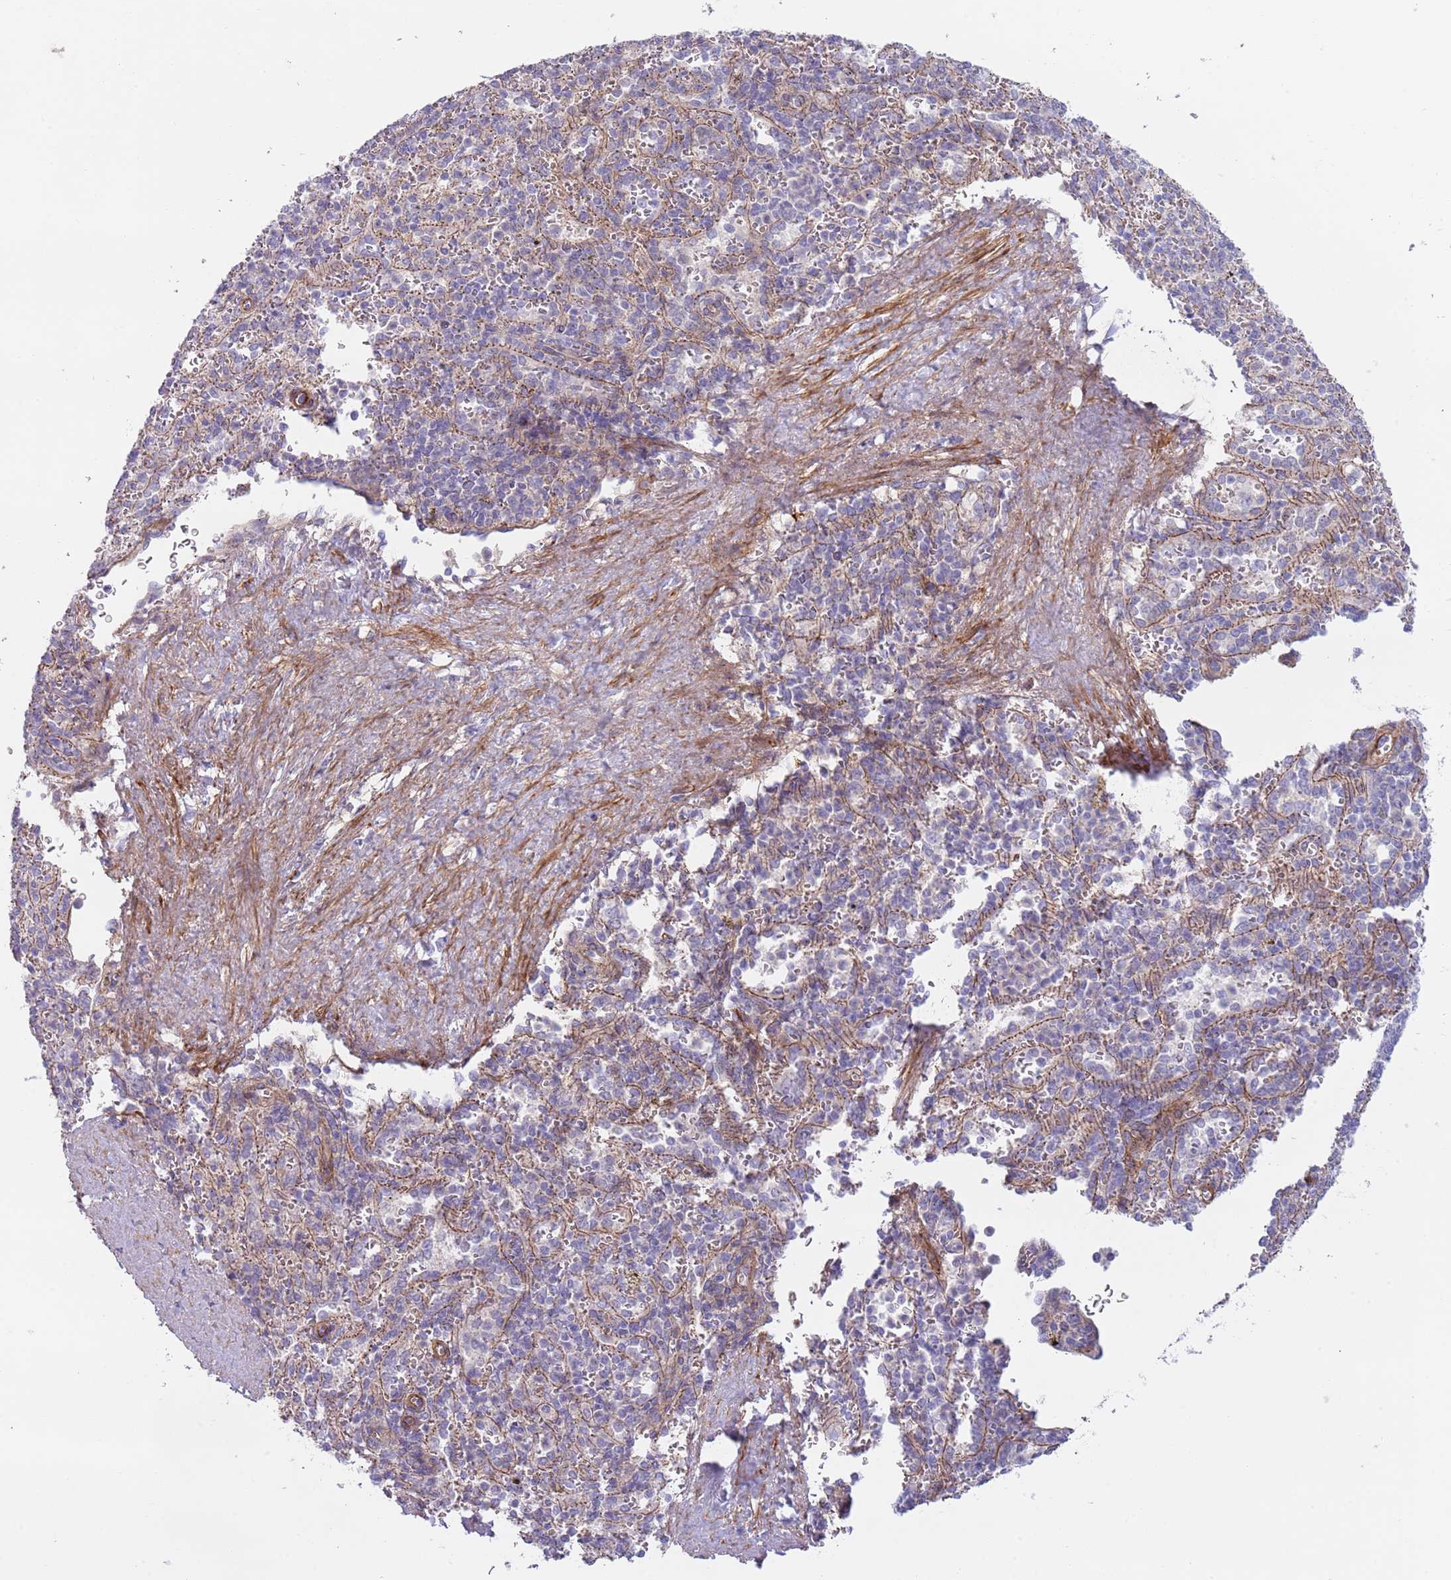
{"staining": {"intensity": "negative", "quantity": "none", "location": "none"}, "tissue": "spleen", "cell_type": "Cells in red pulp", "image_type": "normal", "snomed": [{"axis": "morphology", "description": "Normal tissue, NOS"}, {"axis": "topography", "description": "Spleen"}], "caption": "This is an IHC image of unremarkable human spleen. There is no expression in cells in red pulp.", "gene": "TINAGL1", "patient": {"sex": "female", "age": 21}}